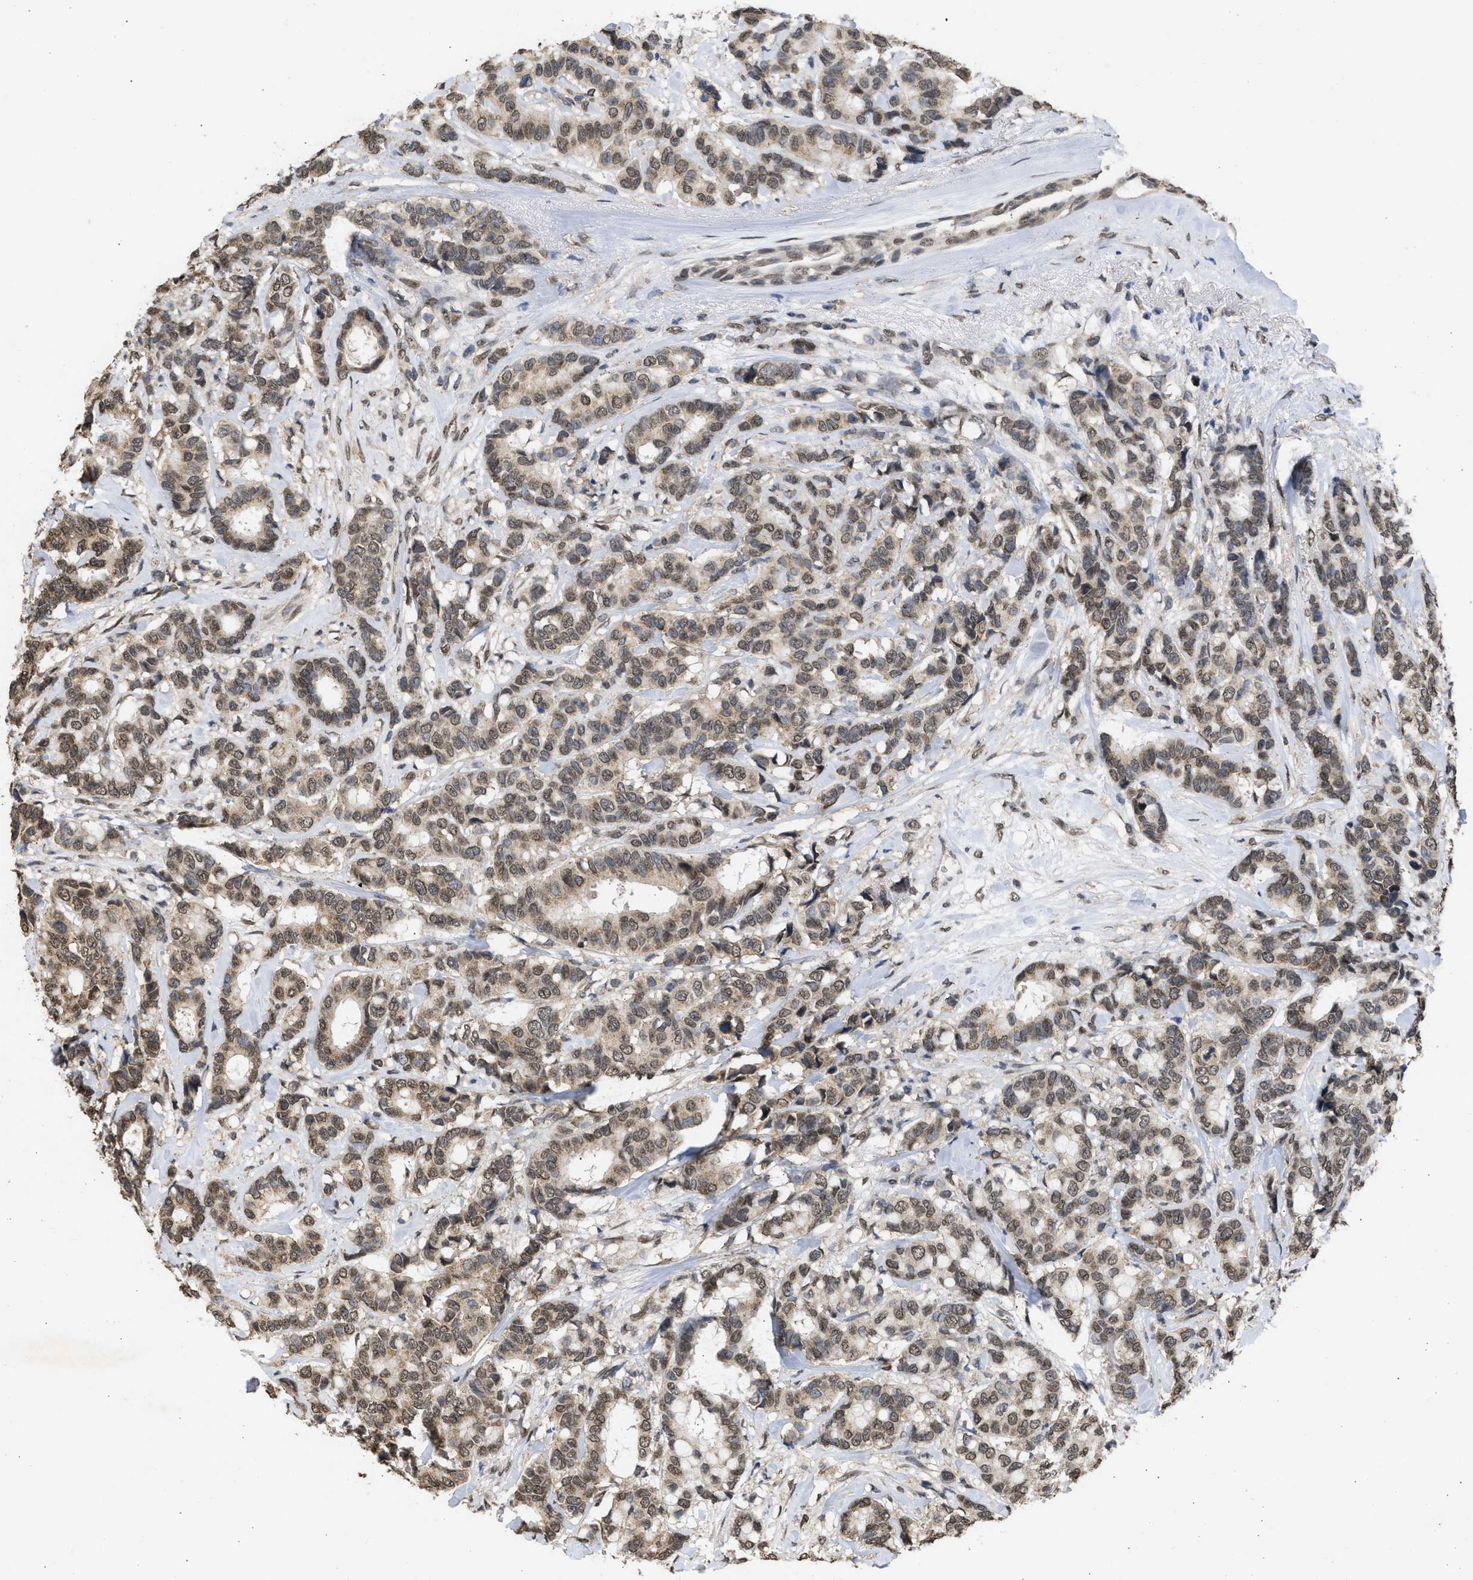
{"staining": {"intensity": "moderate", "quantity": ">75%", "location": "cytoplasmic/membranous"}, "tissue": "breast cancer", "cell_type": "Tumor cells", "image_type": "cancer", "snomed": [{"axis": "morphology", "description": "Duct carcinoma"}, {"axis": "topography", "description": "Breast"}], "caption": "Immunohistochemical staining of breast invasive ductal carcinoma exhibits medium levels of moderate cytoplasmic/membranous protein staining in approximately >75% of tumor cells.", "gene": "NUP35", "patient": {"sex": "female", "age": 87}}